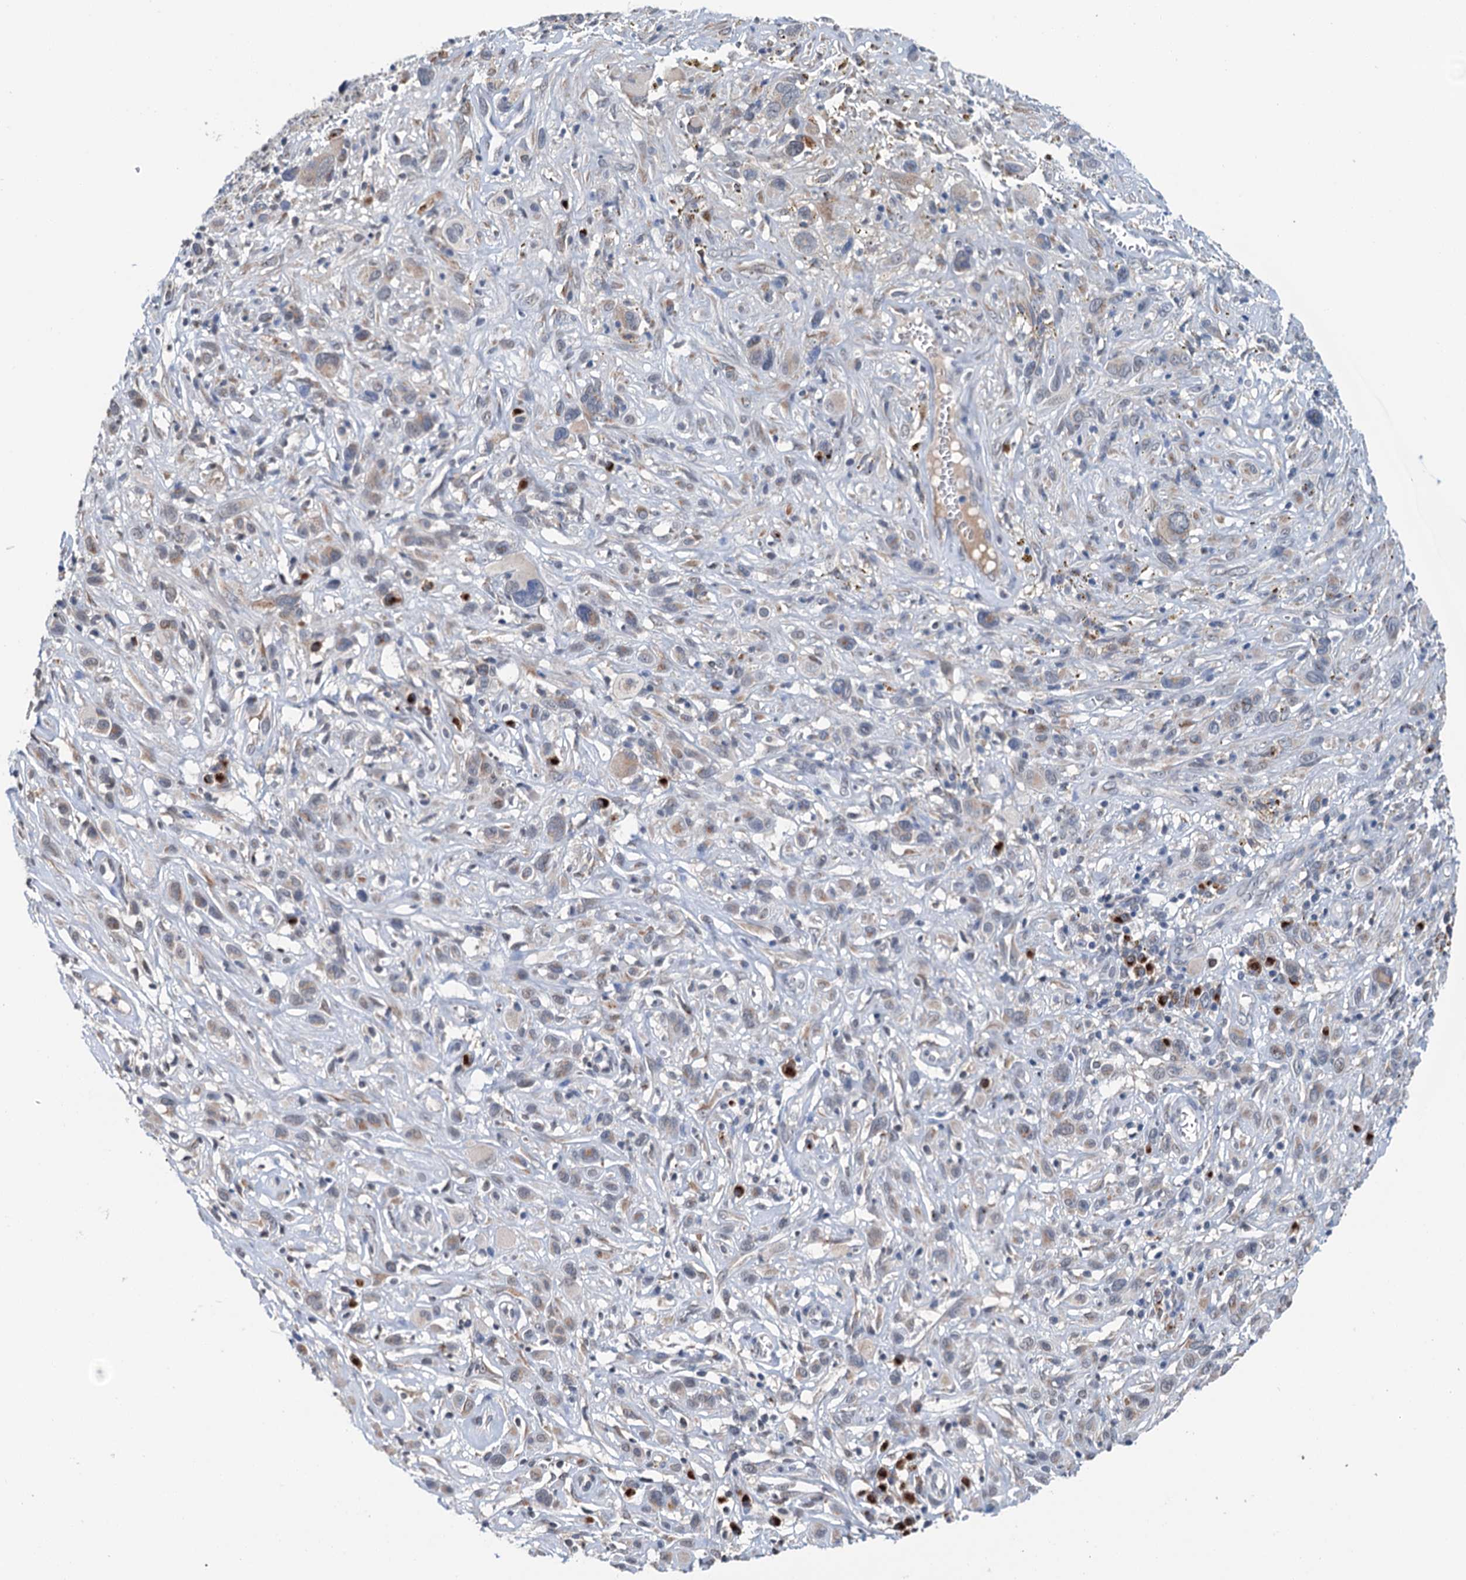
{"staining": {"intensity": "weak", "quantity": "<25%", "location": "cytoplasmic/membranous"}, "tissue": "melanoma", "cell_type": "Tumor cells", "image_type": "cancer", "snomed": [{"axis": "morphology", "description": "Malignant melanoma, NOS"}, {"axis": "topography", "description": "Skin of trunk"}], "caption": "The photomicrograph shows no staining of tumor cells in melanoma. (Brightfield microscopy of DAB (3,3'-diaminobenzidine) immunohistochemistry (IHC) at high magnification).", "gene": "SHLD1", "patient": {"sex": "male", "age": 71}}